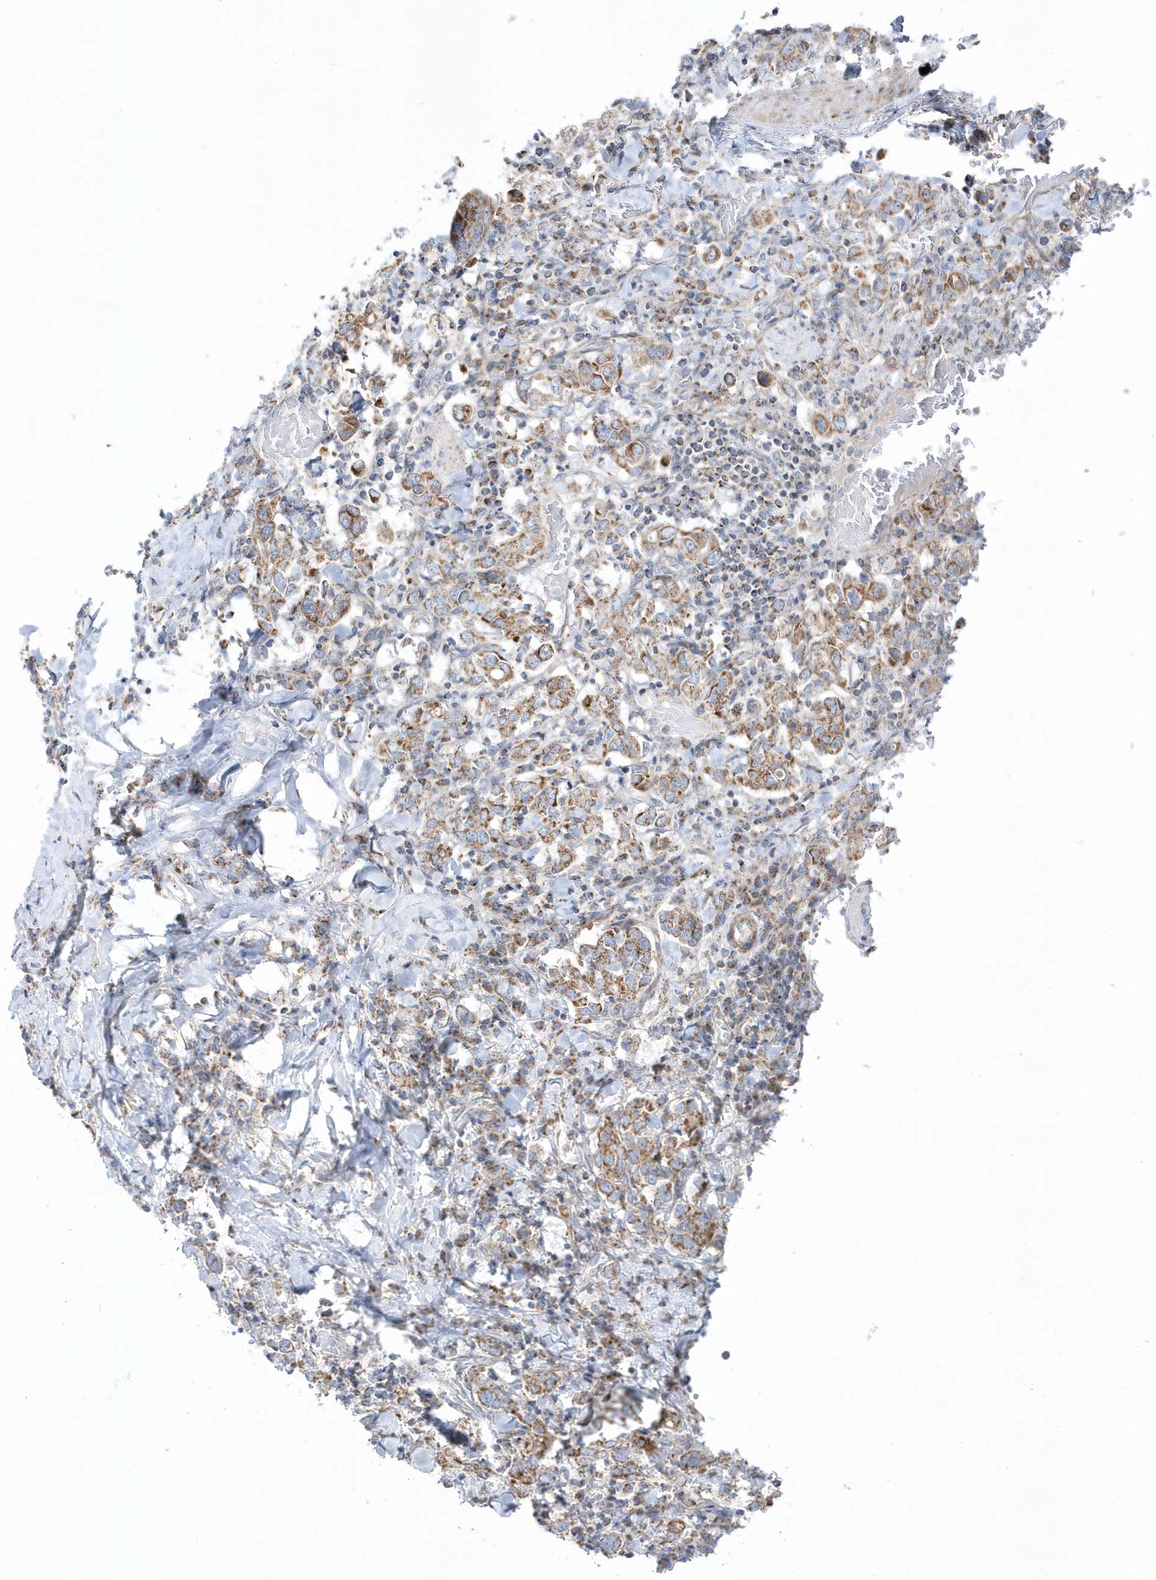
{"staining": {"intensity": "moderate", "quantity": ">75%", "location": "cytoplasmic/membranous"}, "tissue": "stomach cancer", "cell_type": "Tumor cells", "image_type": "cancer", "snomed": [{"axis": "morphology", "description": "Adenocarcinoma, NOS"}, {"axis": "topography", "description": "Stomach, upper"}], "caption": "Brown immunohistochemical staining in human stomach cancer (adenocarcinoma) reveals moderate cytoplasmic/membranous positivity in about >75% of tumor cells.", "gene": "OPA1", "patient": {"sex": "male", "age": 62}}